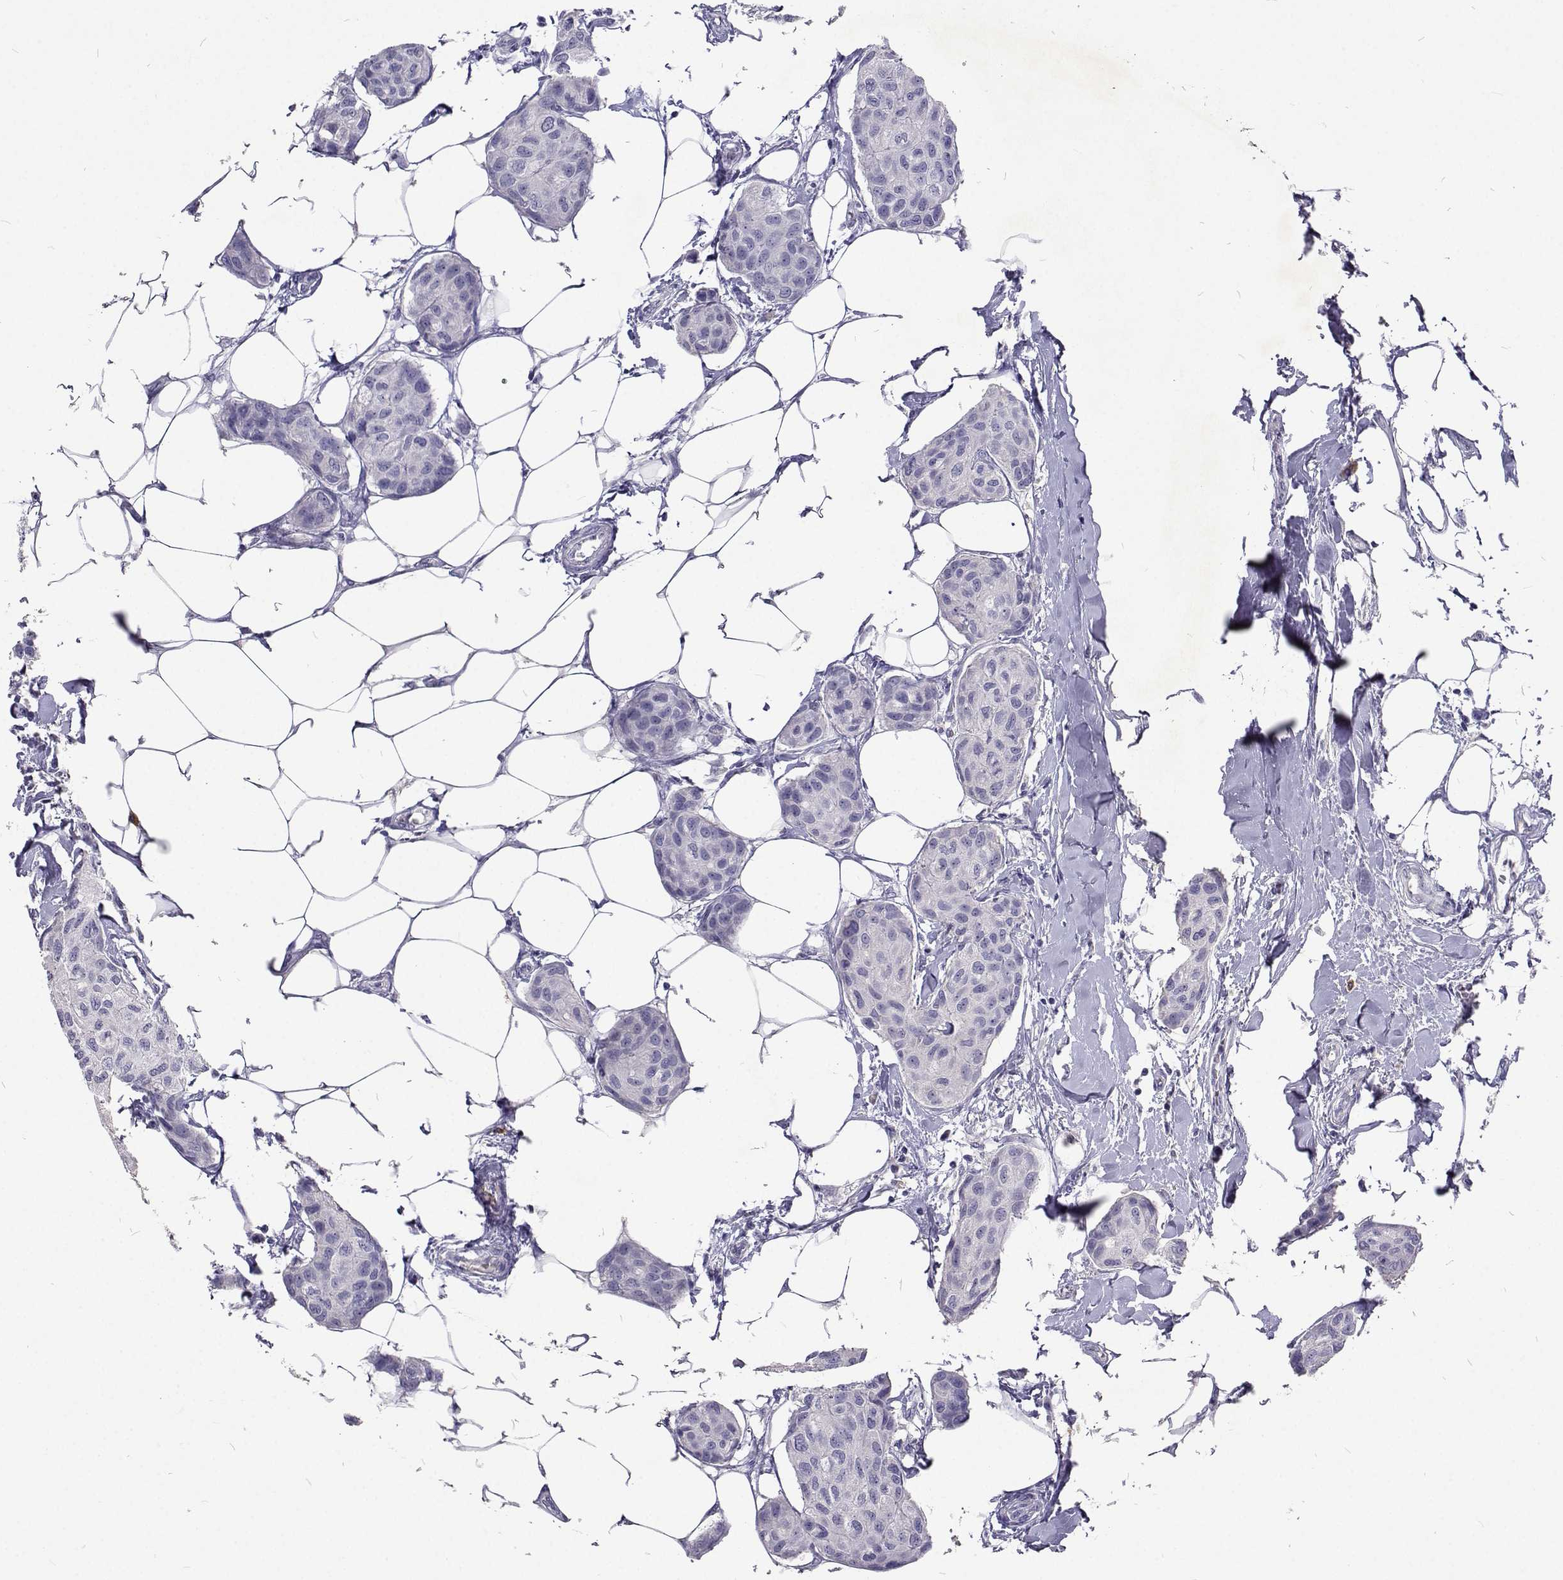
{"staining": {"intensity": "negative", "quantity": "none", "location": "none"}, "tissue": "breast cancer", "cell_type": "Tumor cells", "image_type": "cancer", "snomed": [{"axis": "morphology", "description": "Duct carcinoma"}, {"axis": "topography", "description": "Breast"}], "caption": "Immunohistochemical staining of breast invasive ductal carcinoma shows no significant expression in tumor cells. Brightfield microscopy of IHC stained with DAB (3,3'-diaminobenzidine) (brown) and hematoxylin (blue), captured at high magnification.", "gene": "CFAP44", "patient": {"sex": "female", "age": 80}}